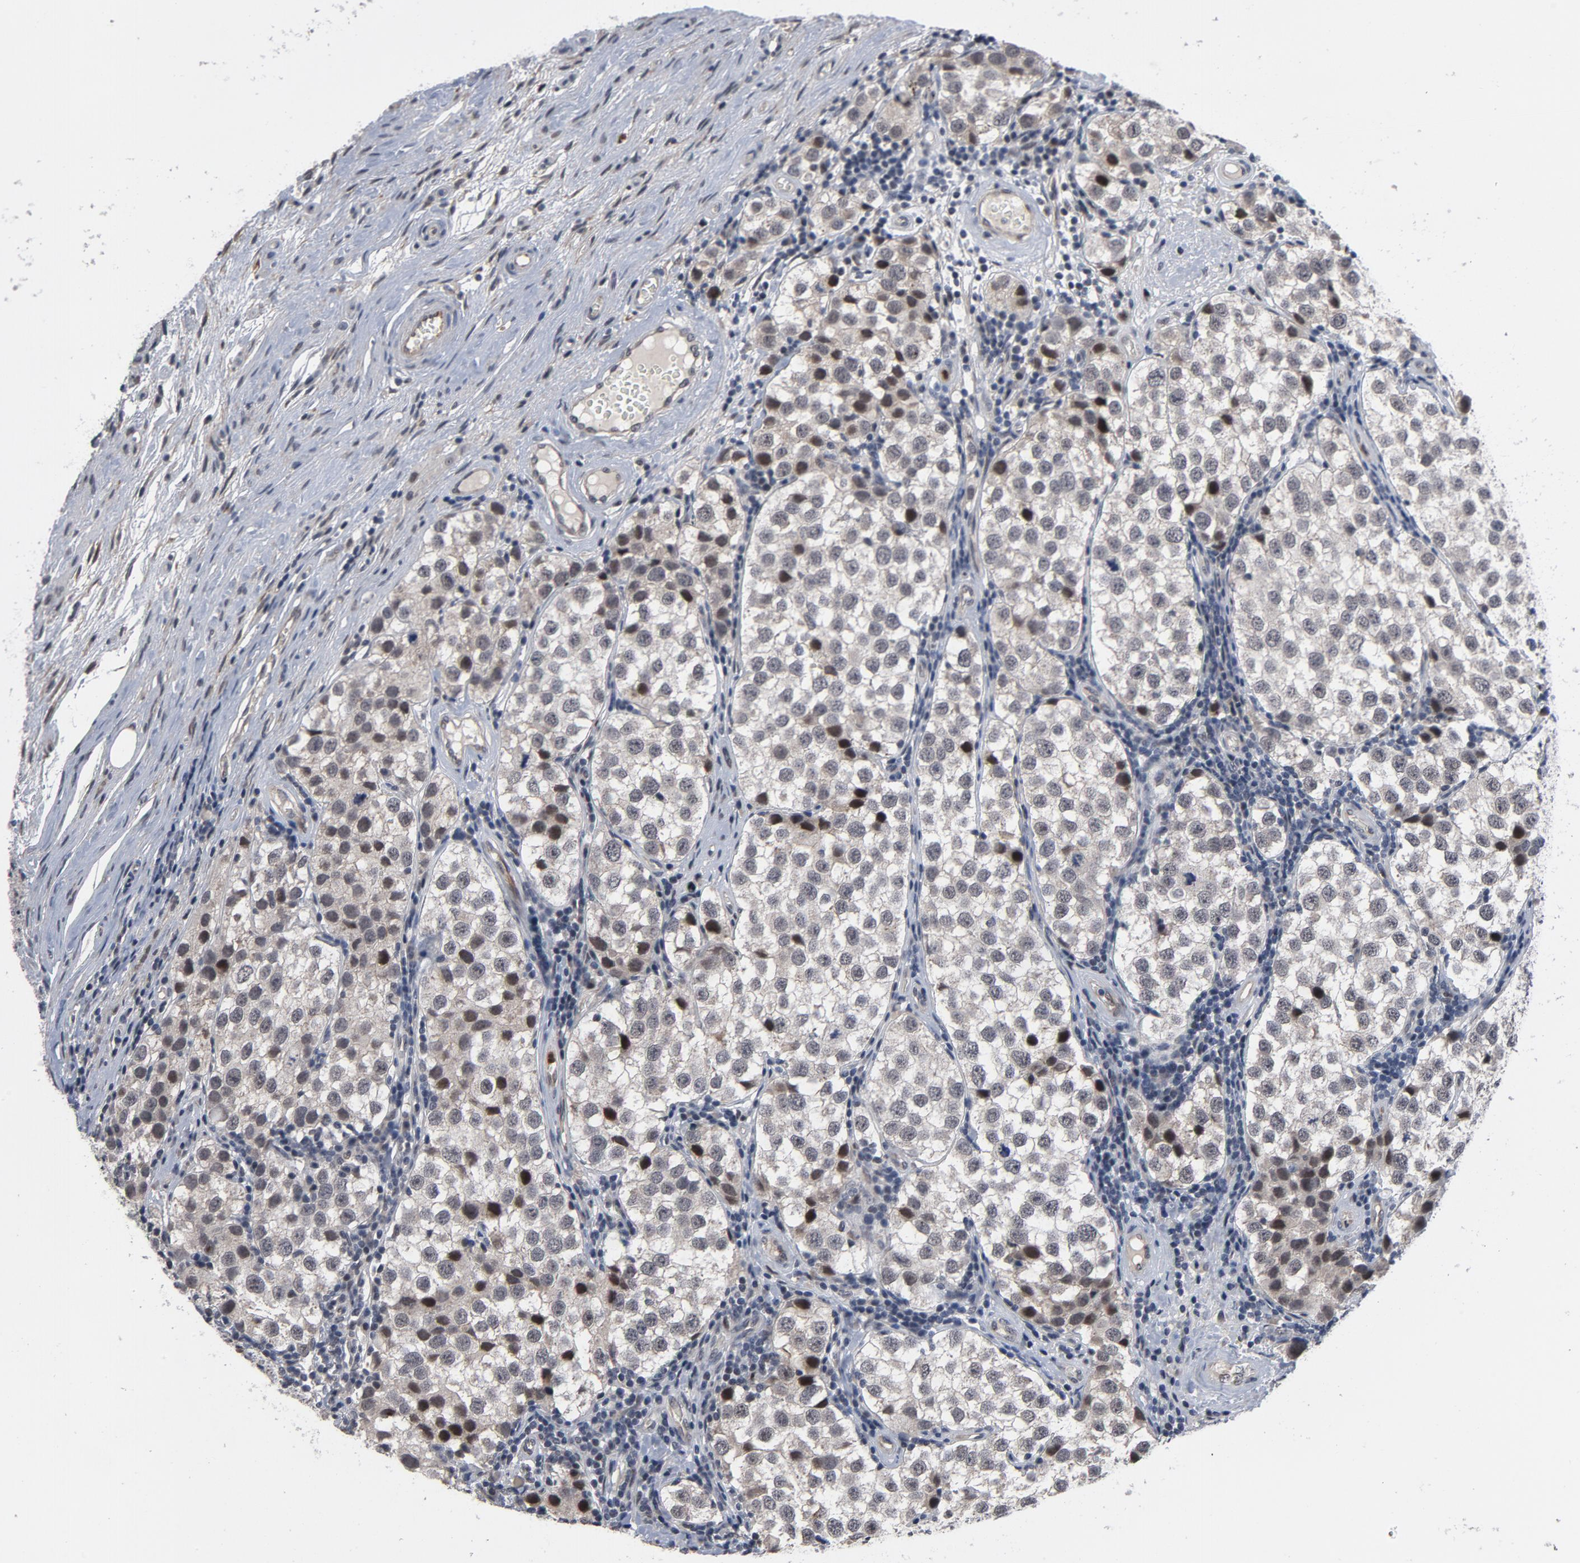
{"staining": {"intensity": "negative", "quantity": "none", "location": "none"}, "tissue": "testis cancer", "cell_type": "Tumor cells", "image_type": "cancer", "snomed": [{"axis": "morphology", "description": "Seminoma, NOS"}, {"axis": "topography", "description": "Testis"}], "caption": "A high-resolution image shows immunohistochemistry staining of testis cancer, which reveals no significant staining in tumor cells.", "gene": "RTL5", "patient": {"sex": "male", "age": 39}}